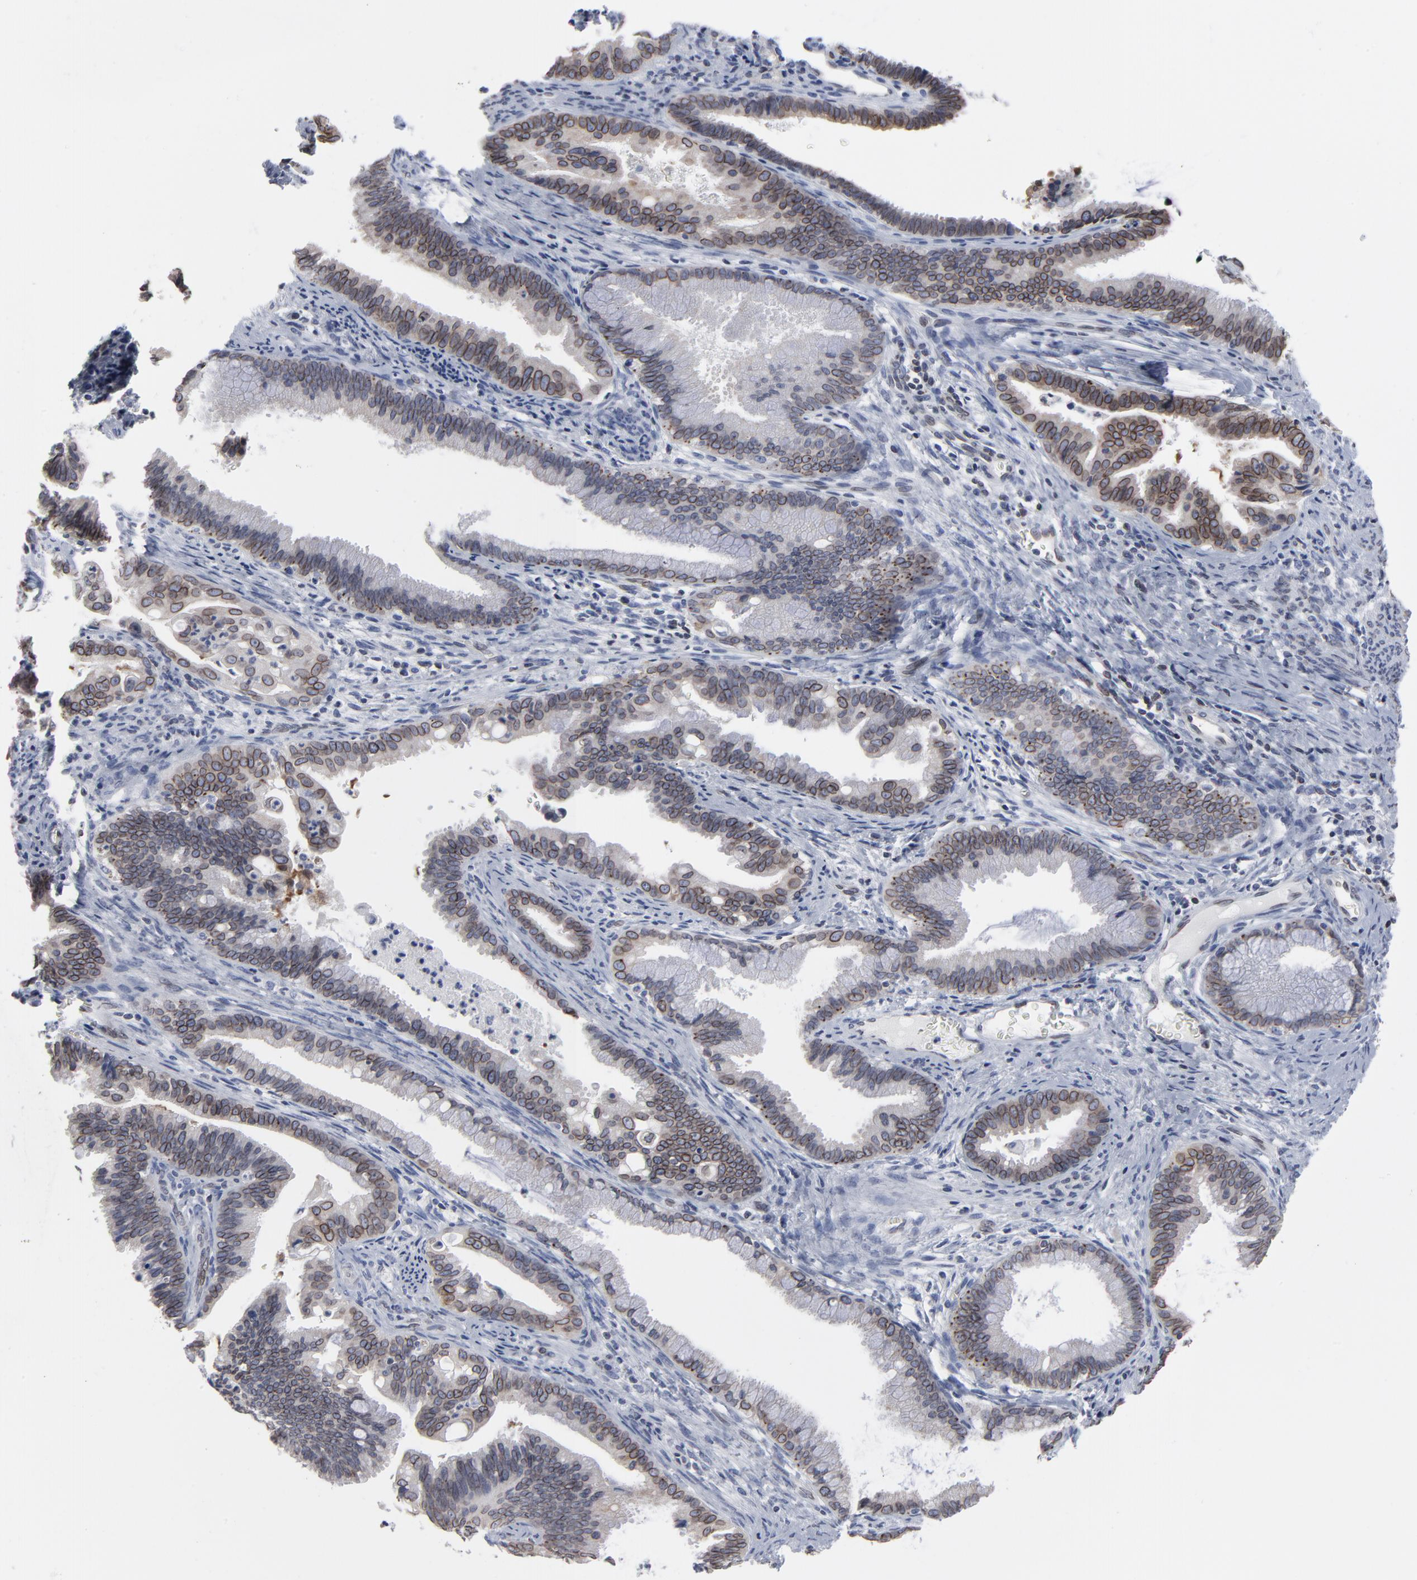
{"staining": {"intensity": "moderate", "quantity": ">75%", "location": "cytoplasmic/membranous,nuclear"}, "tissue": "cervical cancer", "cell_type": "Tumor cells", "image_type": "cancer", "snomed": [{"axis": "morphology", "description": "Adenocarcinoma, NOS"}, {"axis": "topography", "description": "Cervix"}], "caption": "Adenocarcinoma (cervical) was stained to show a protein in brown. There is medium levels of moderate cytoplasmic/membranous and nuclear expression in about >75% of tumor cells.", "gene": "SYNE2", "patient": {"sex": "female", "age": 47}}